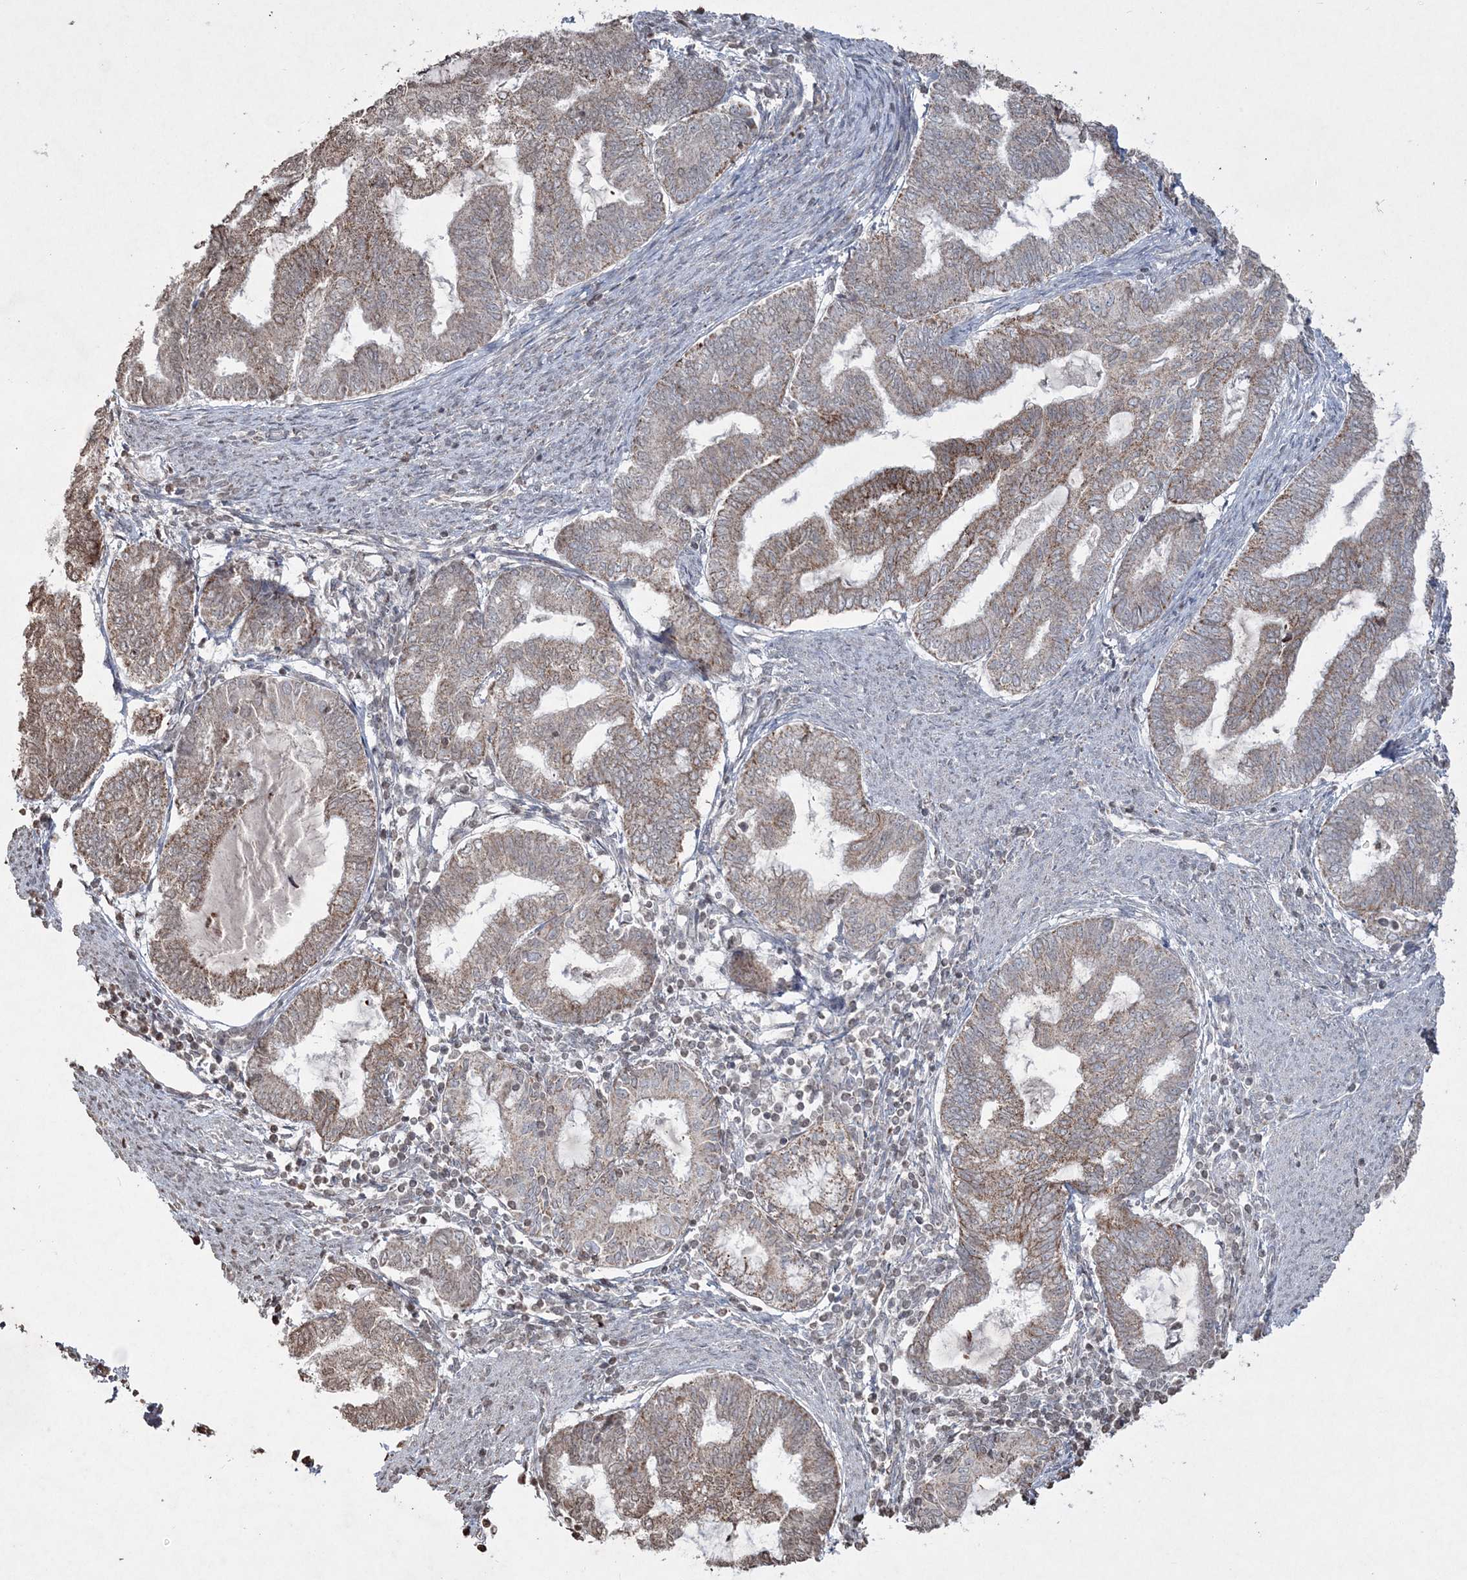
{"staining": {"intensity": "moderate", "quantity": "<25%", "location": "cytoplasmic/membranous"}, "tissue": "endometrial cancer", "cell_type": "Tumor cells", "image_type": "cancer", "snomed": [{"axis": "morphology", "description": "Adenocarcinoma, NOS"}, {"axis": "topography", "description": "Endometrium"}], "caption": "There is low levels of moderate cytoplasmic/membranous staining in tumor cells of endometrial cancer (adenocarcinoma), as demonstrated by immunohistochemical staining (brown color).", "gene": "TTC7A", "patient": {"sex": "female", "age": 79}}